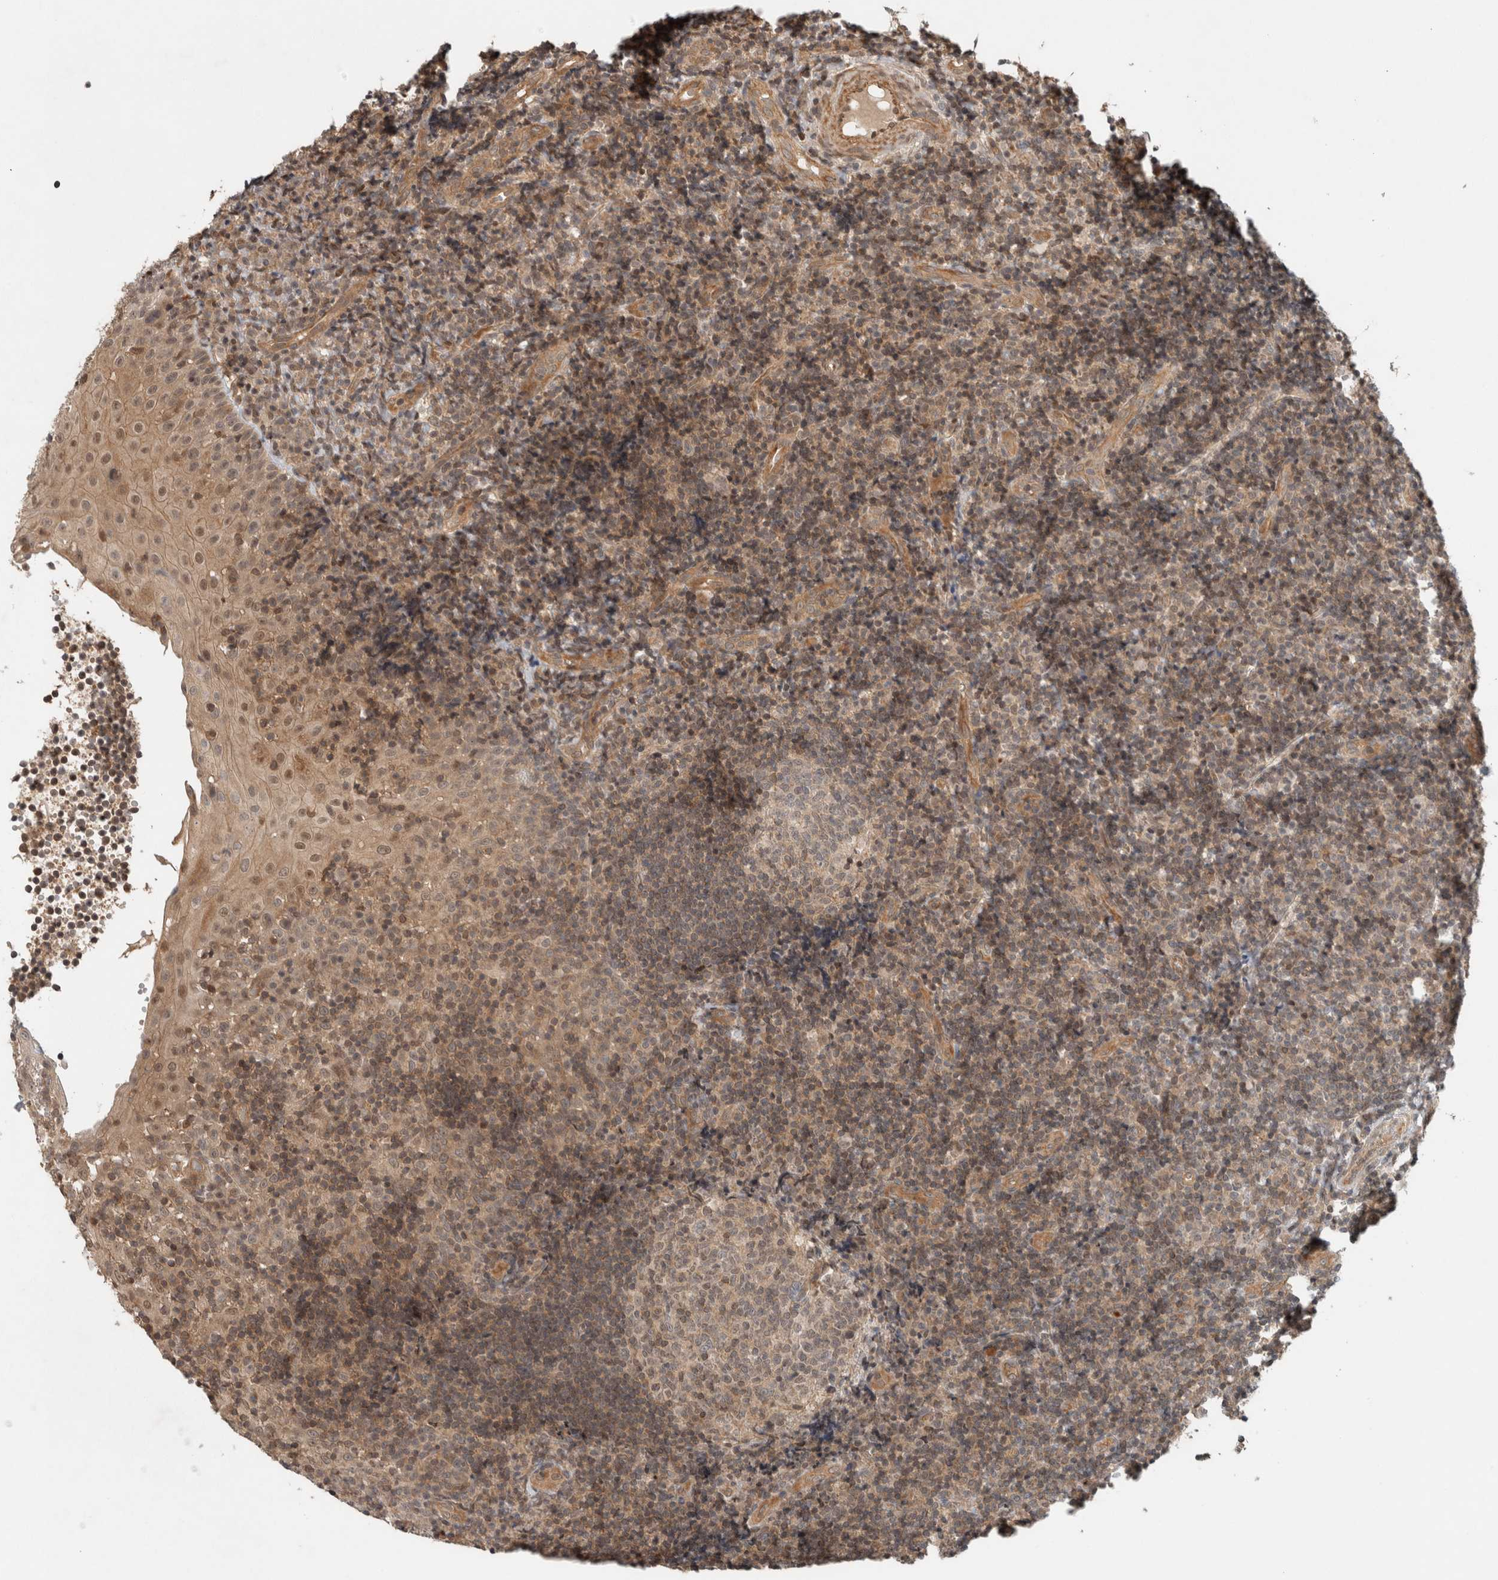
{"staining": {"intensity": "weak", "quantity": "<25%", "location": "nuclear"}, "tissue": "tonsil", "cell_type": "Germinal center cells", "image_type": "normal", "snomed": [{"axis": "morphology", "description": "Normal tissue, NOS"}, {"axis": "topography", "description": "Tonsil"}], "caption": "Tonsil stained for a protein using immunohistochemistry (IHC) reveals no staining germinal center cells.", "gene": "CAAP1", "patient": {"sex": "female", "age": 40}}